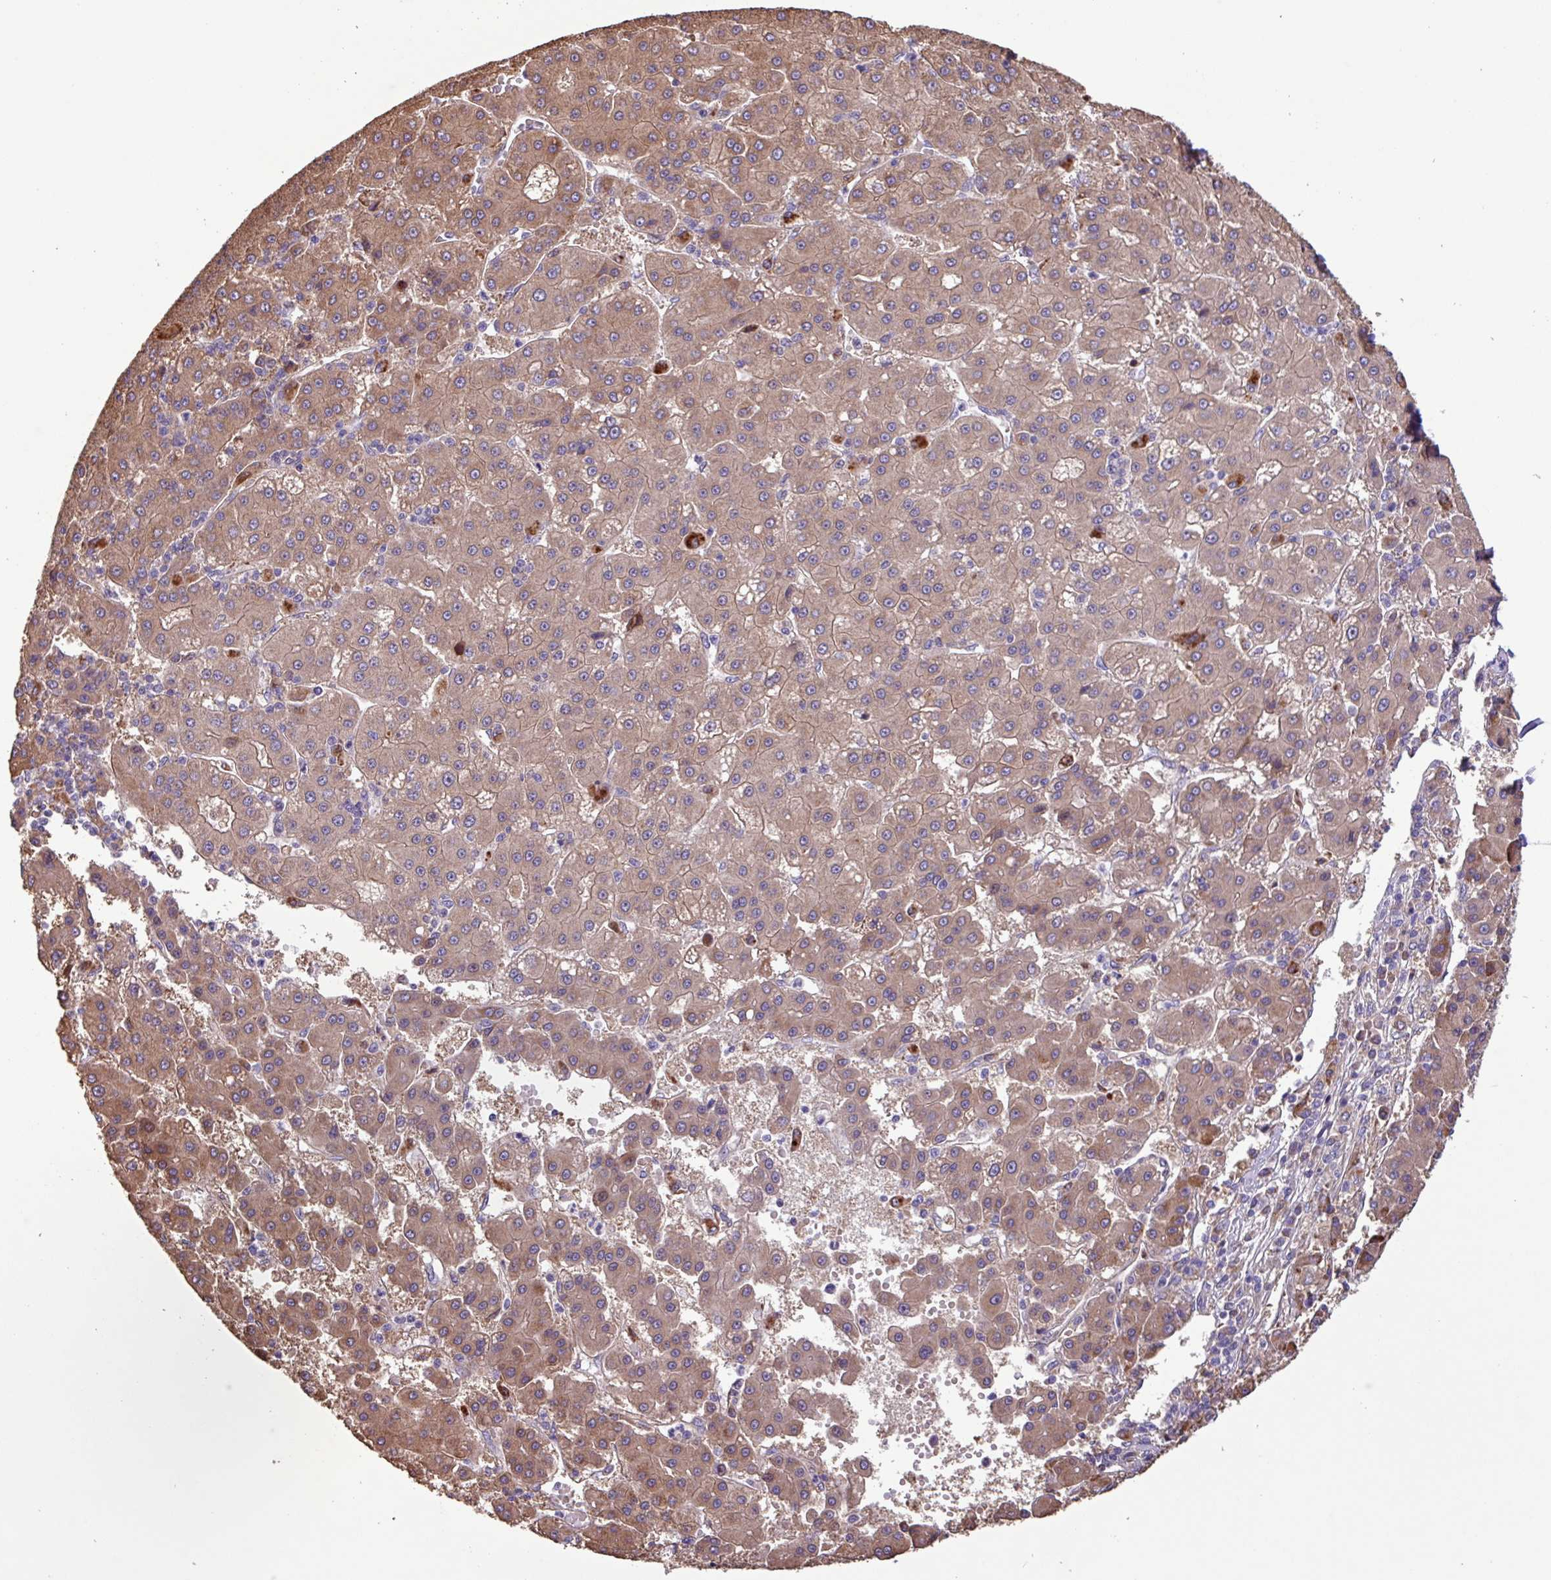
{"staining": {"intensity": "moderate", "quantity": ">75%", "location": "cytoplasmic/membranous"}, "tissue": "liver cancer", "cell_type": "Tumor cells", "image_type": "cancer", "snomed": [{"axis": "morphology", "description": "Carcinoma, Hepatocellular, NOS"}, {"axis": "topography", "description": "Liver"}], "caption": "Immunohistochemistry (IHC) staining of liver cancer (hepatocellular carcinoma), which demonstrates medium levels of moderate cytoplasmic/membranous staining in about >75% of tumor cells indicating moderate cytoplasmic/membranous protein positivity. The staining was performed using DAB (brown) for protein detection and nuclei were counterstained in hematoxylin (blue).", "gene": "PTPRQ", "patient": {"sex": "male", "age": 76}}